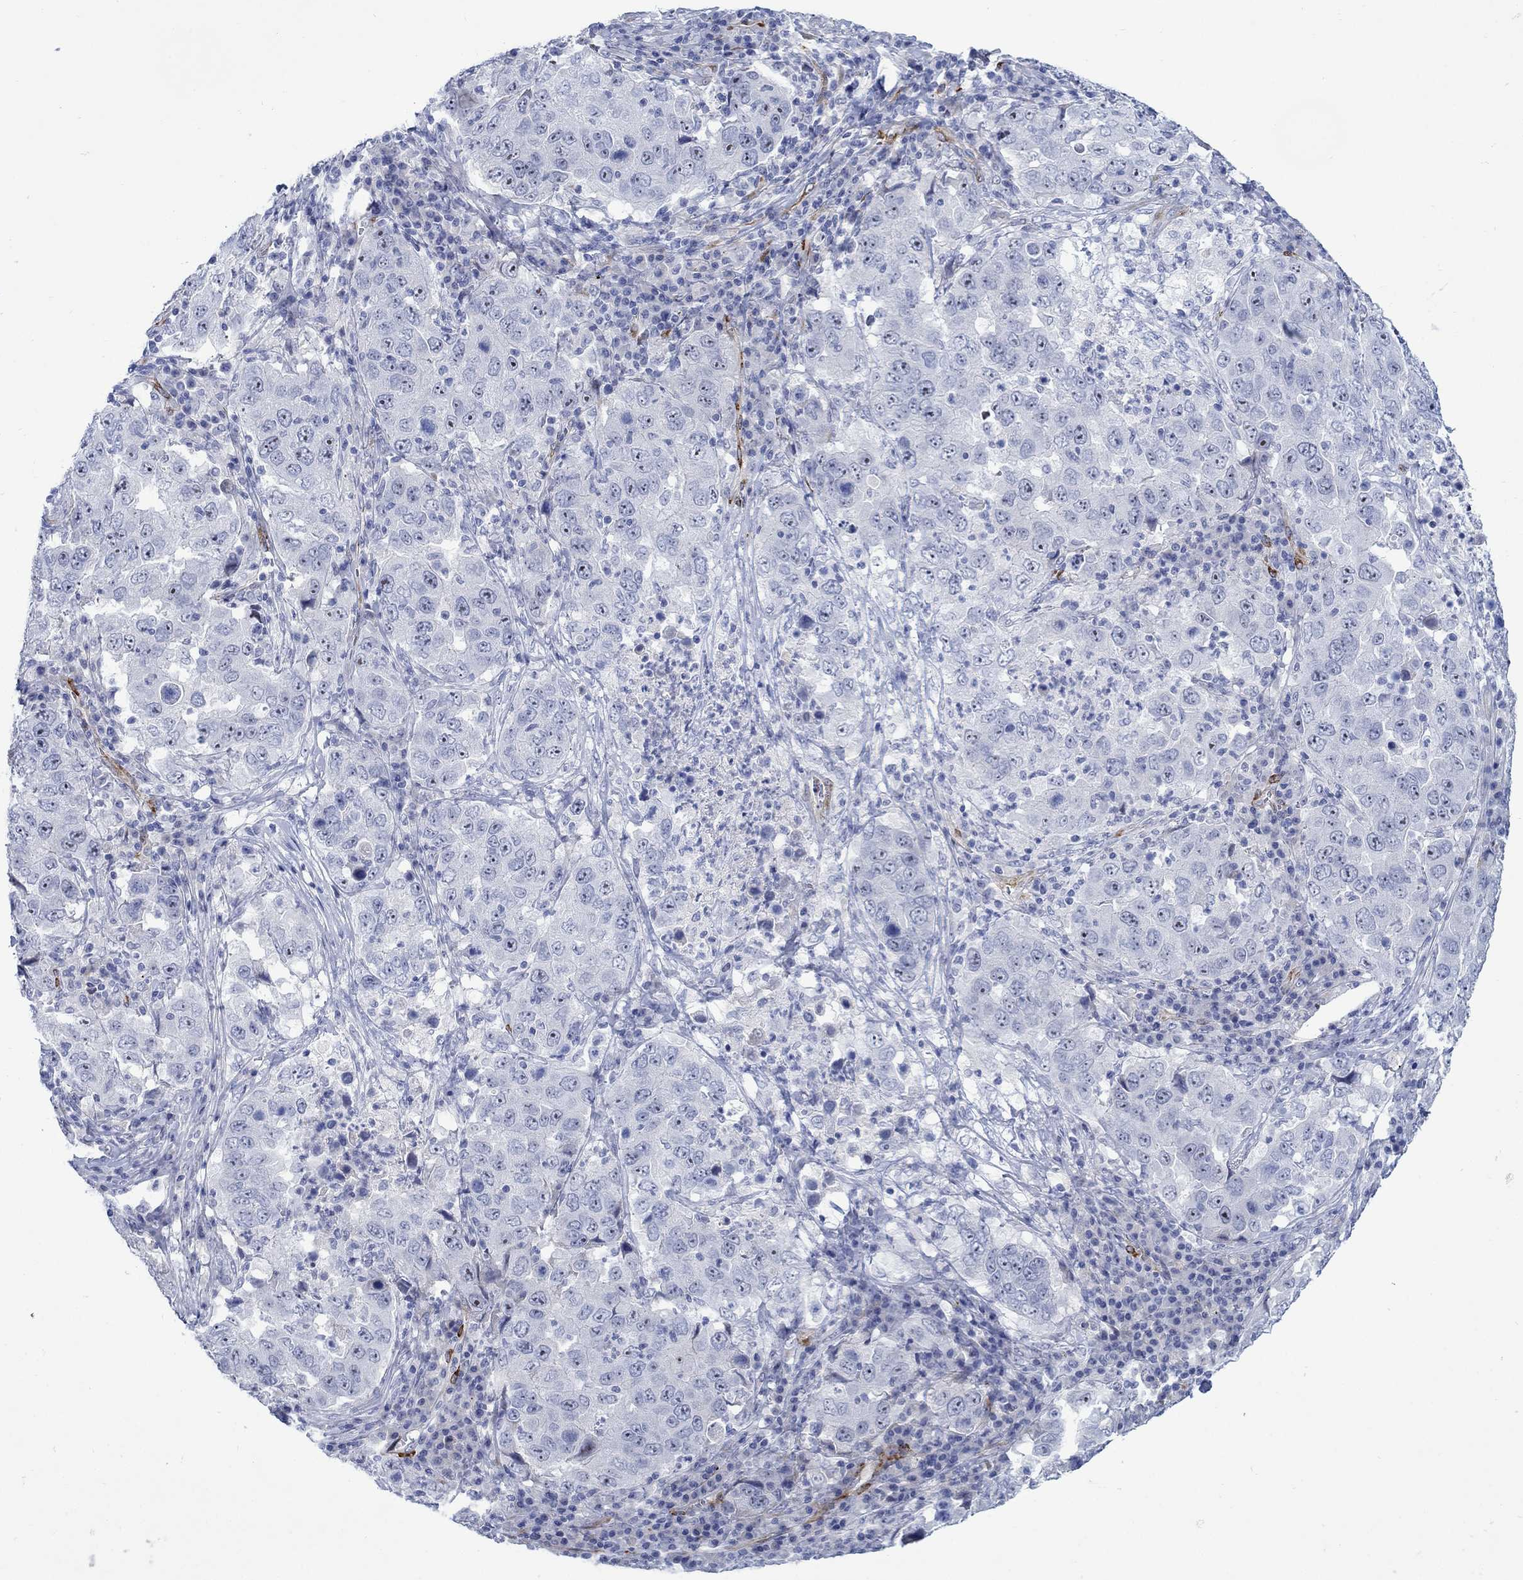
{"staining": {"intensity": "negative", "quantity": "none", "location": "none"}, "tissue": "lung cancer", "cell_type": "Tumor cells", "image_type": "cancer", "snomed": [{"axis": "morphology", "description": "Adenocarcinoma, NOS"}, {"axis": "topography", "description": "Lung"}], "caption": "Immunohistochemical staining of lung cancer demonstrates no significant staining in tumor cells.", "gene": "KSR2", "patient": {"sex": "male", "age": 73}}